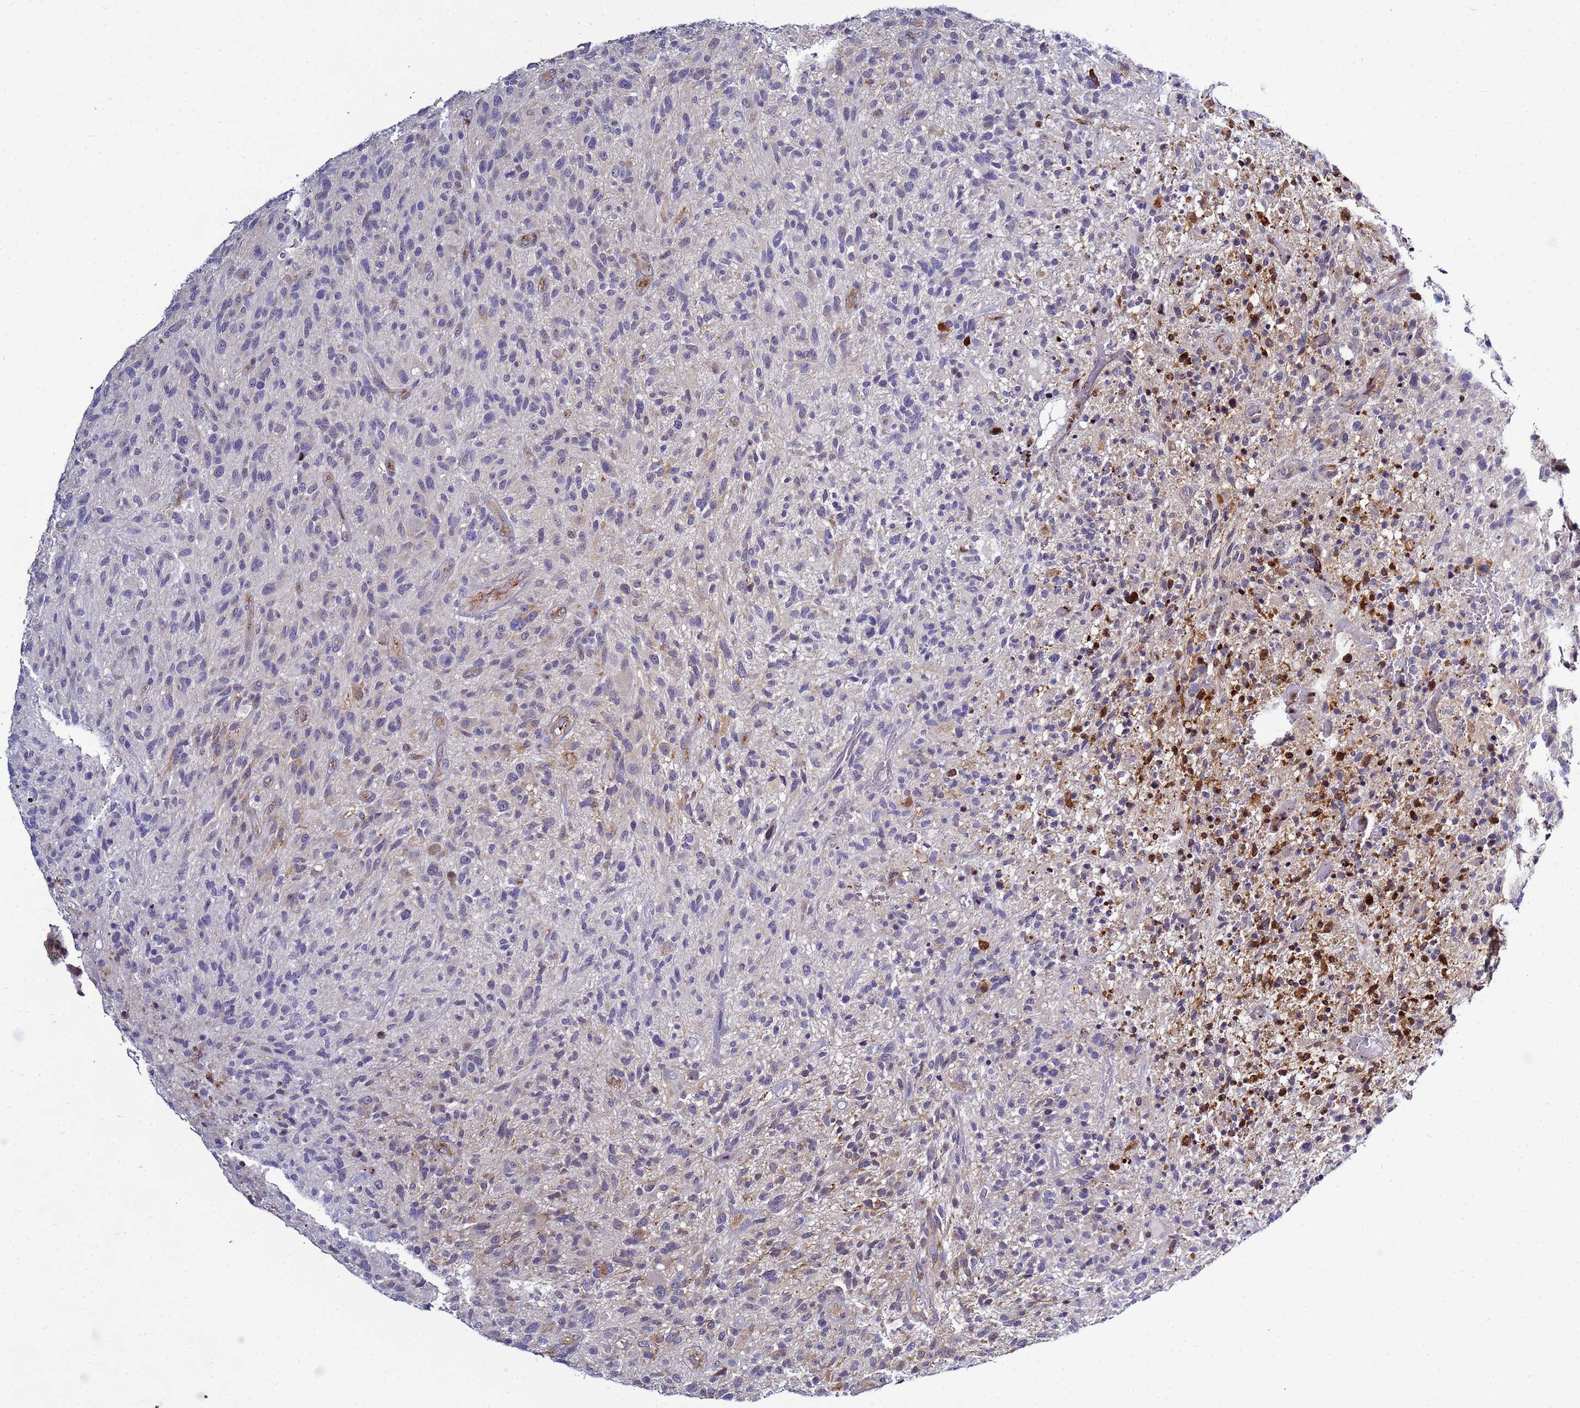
{"staining": {"intensity": "negative", "quantity": "none", "location": "none"}, "tissue": "glioma", "cell_type": "Tumor cells", "image_type": "cancer", "snomed": [{"axis": "morphology", "description": "Glioma, malignant, High grade"}, {"axis": "topography", "description": "Brain"}], "caption": "This is a histopathology image of immunohistochemistry staining of glioma, which shows no staining in tumor cells. (DAB IHC with hematoxylin counter stain).", "gene": "NOL8", "patient": {"sex": "male", "age": 47}}